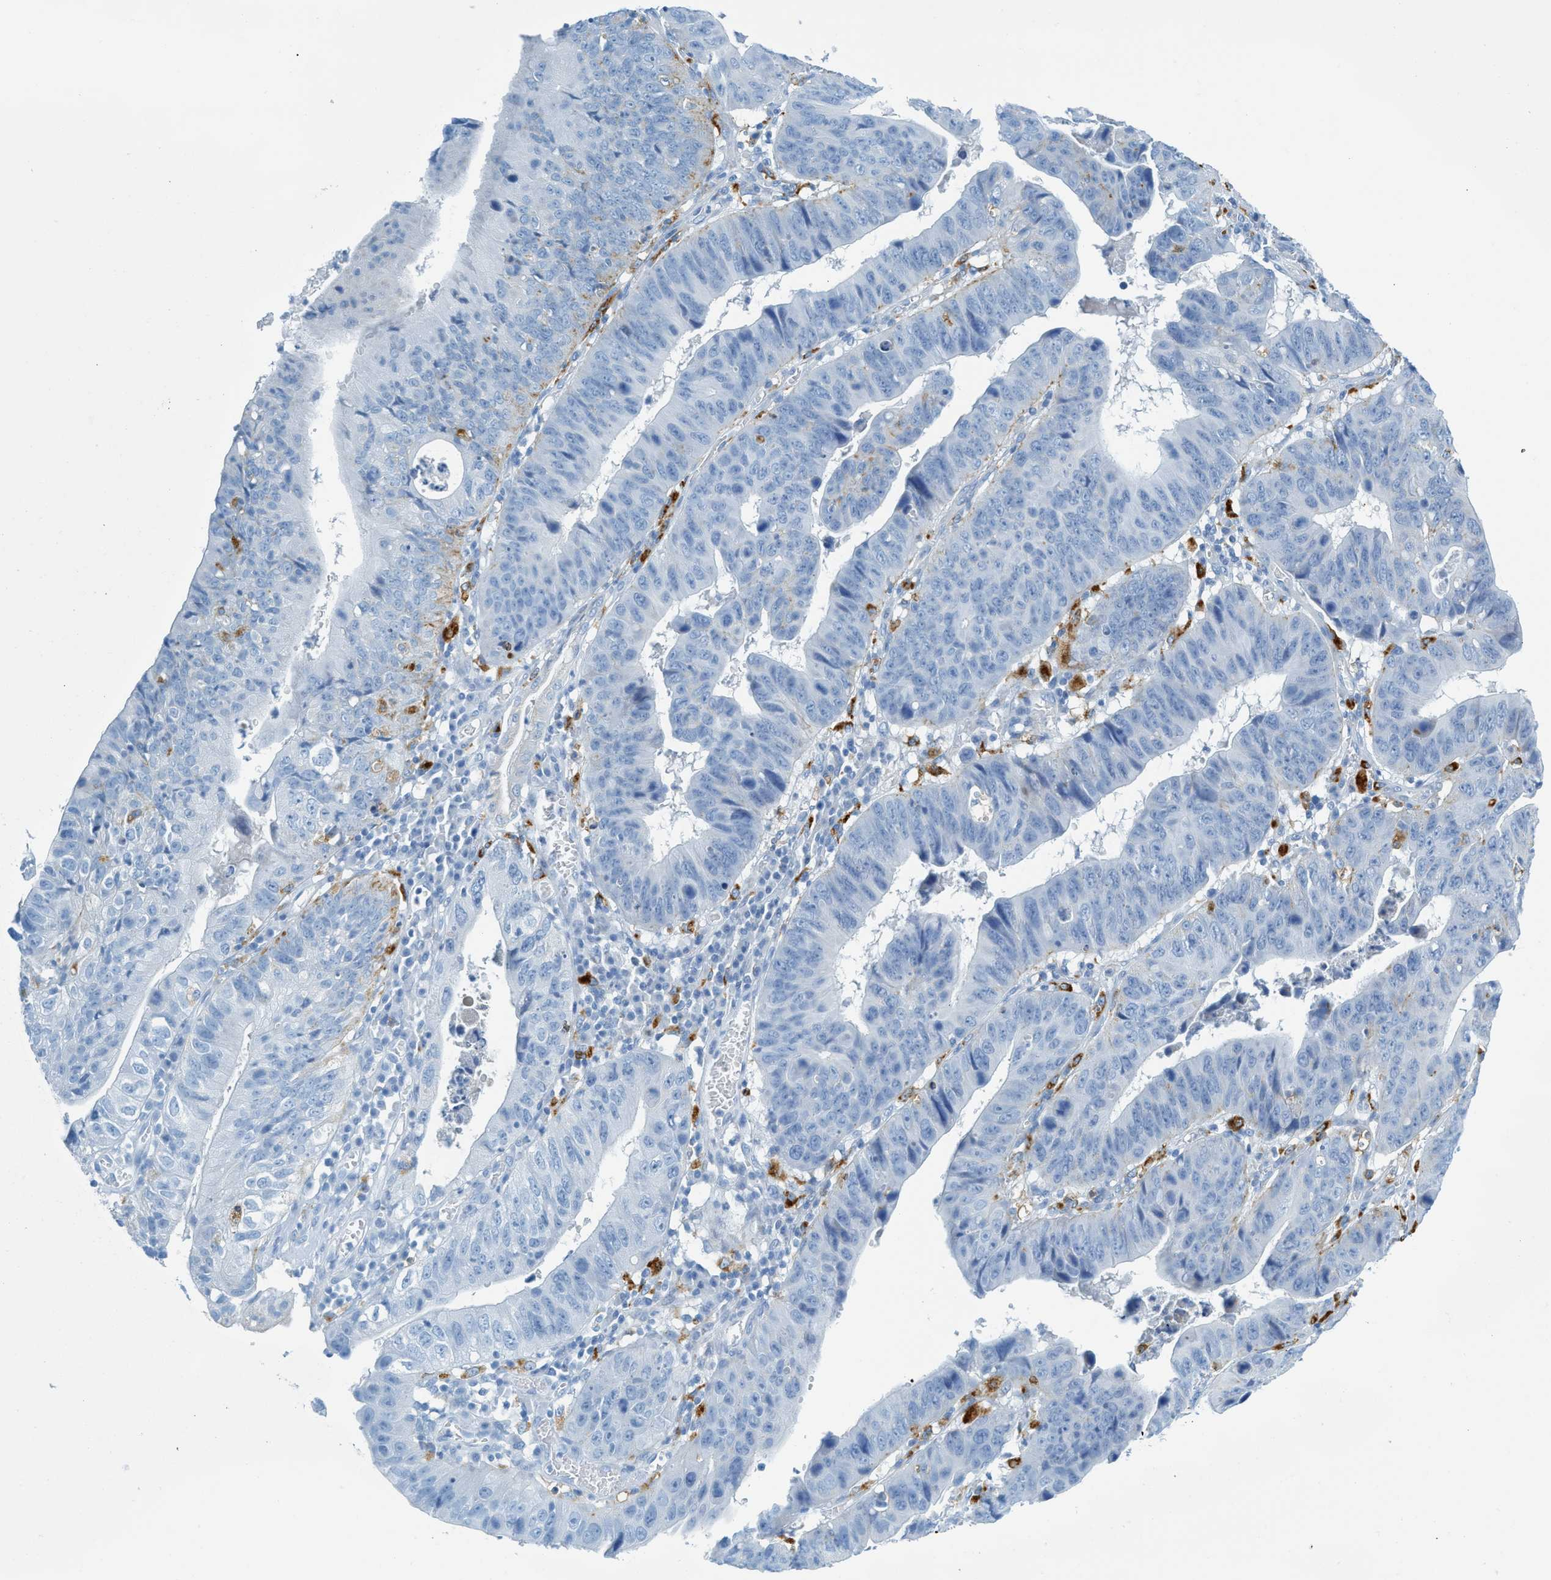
{"staining": {"intensity": "negative", "quantity": "none", "location": "none"}, "tissue": "stomach cancer", "cell_type": "Tumor cells", "image_type": "cancer", "snomed": [{"axis": "morphology", "description": "Adenocarcinoma, NOS"}, {"axis": "topography", "description": "Stomach"}], "caption": "This is a photomicrograph of IHC staining of stomach adenocarcinoma, which shows no staining in tumor cells. (Stains: DAB IHC with hematoxylin counter stain, Microscopy: brightfield microscopy at high magnification).", "gene": "C21orf62", "patient": {"sex": "male", "age": 59}}